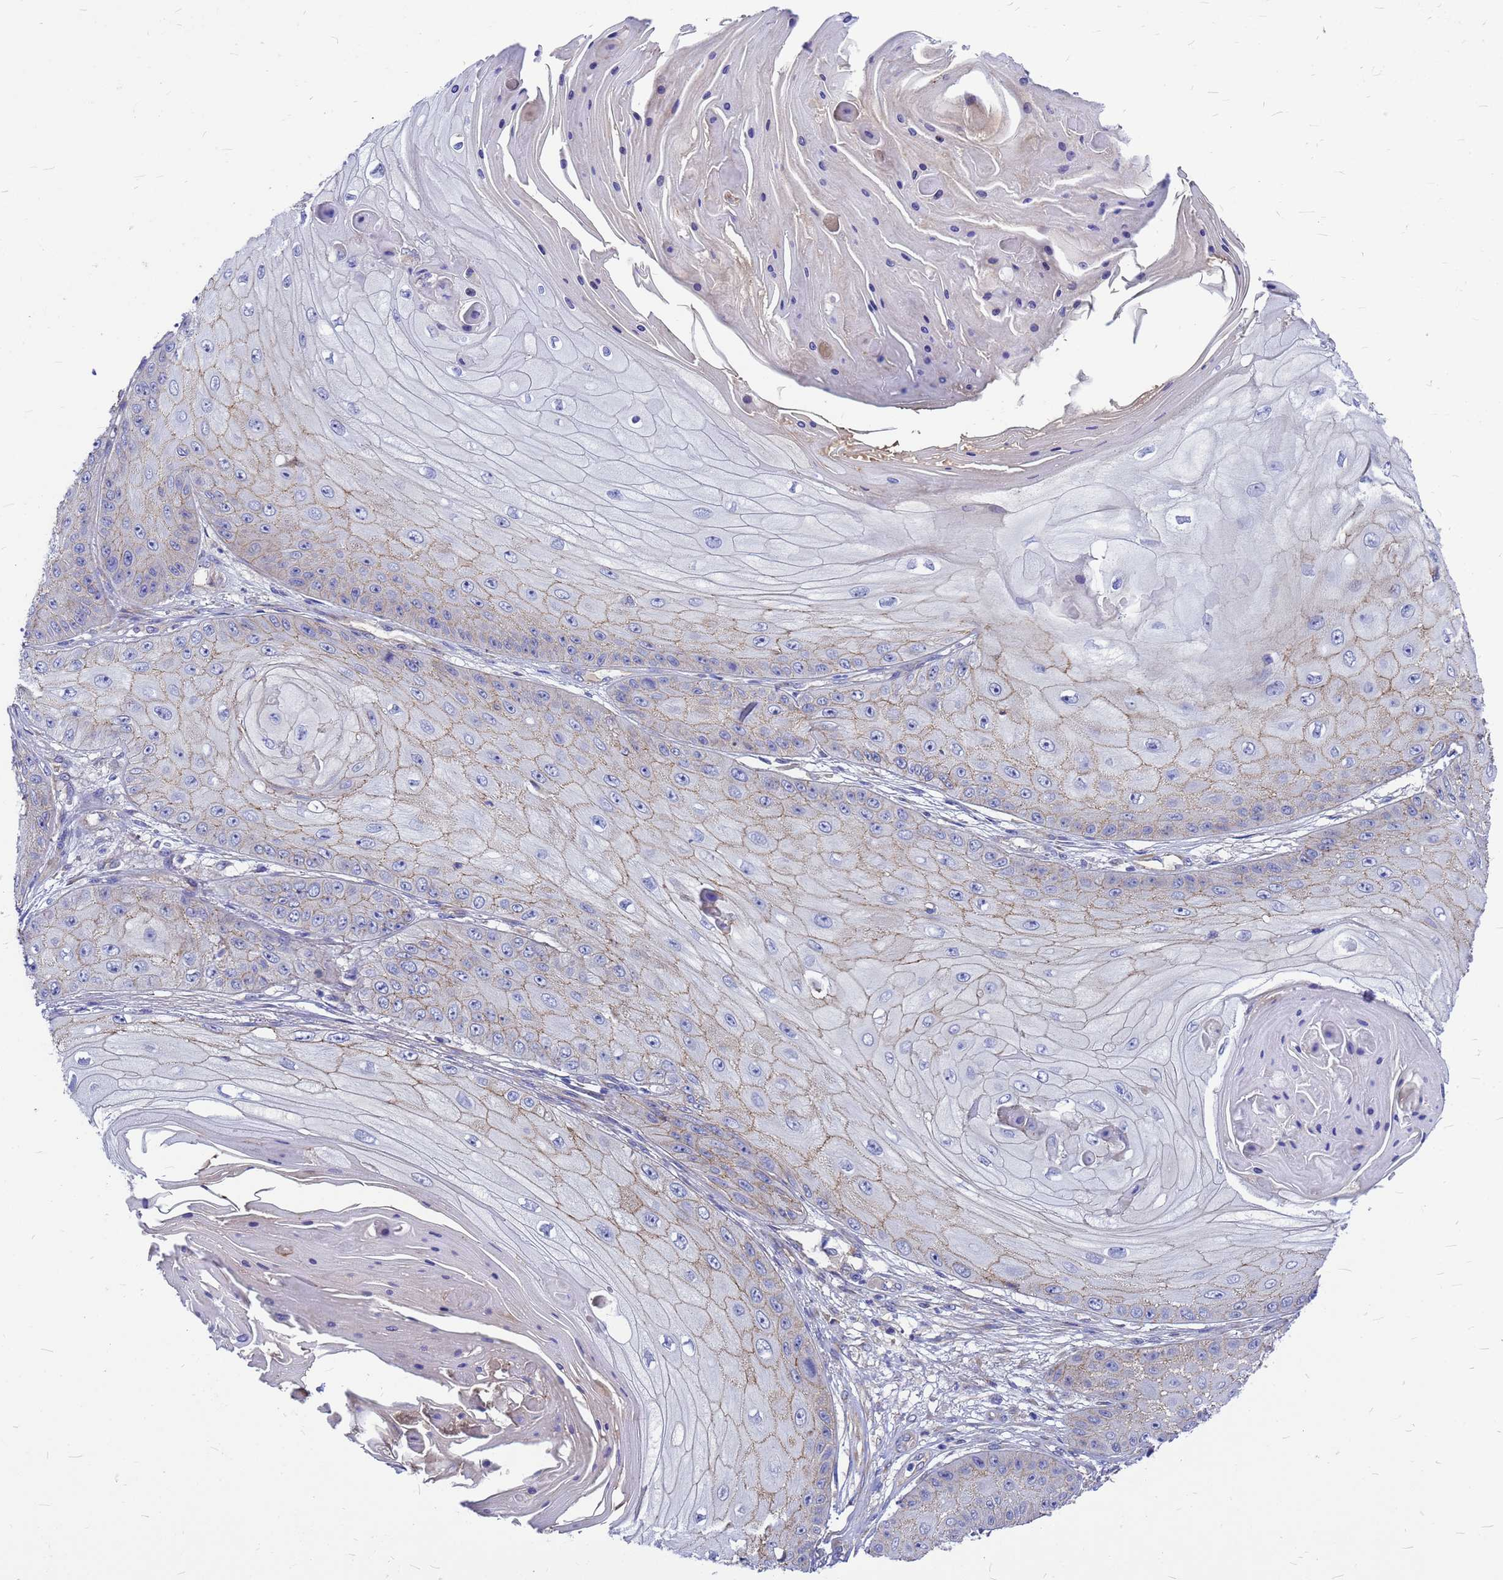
{"staining": {"intensity": "weak", "quantity": "25%-75%", "location": "cytoplasmic/membranous"}, "tissue": "skin cancer", "cell_type": "Tumor cells", "image_type": "cancer", "snomed": [{"axis": "morphology", "description": "Squamous cell carcinoma, NOS"}, {"axis": "topography", "description": "Skin"}], "caption": "There is low levels of weak cytoplasmic/membranous positivity in tumor cells of squamous cell carcinoma (skin), as demonstrated by immunohistochemical staining (brown color).", "gene": "FBXW5", "patient": {"sex": "male", "age": 70}}